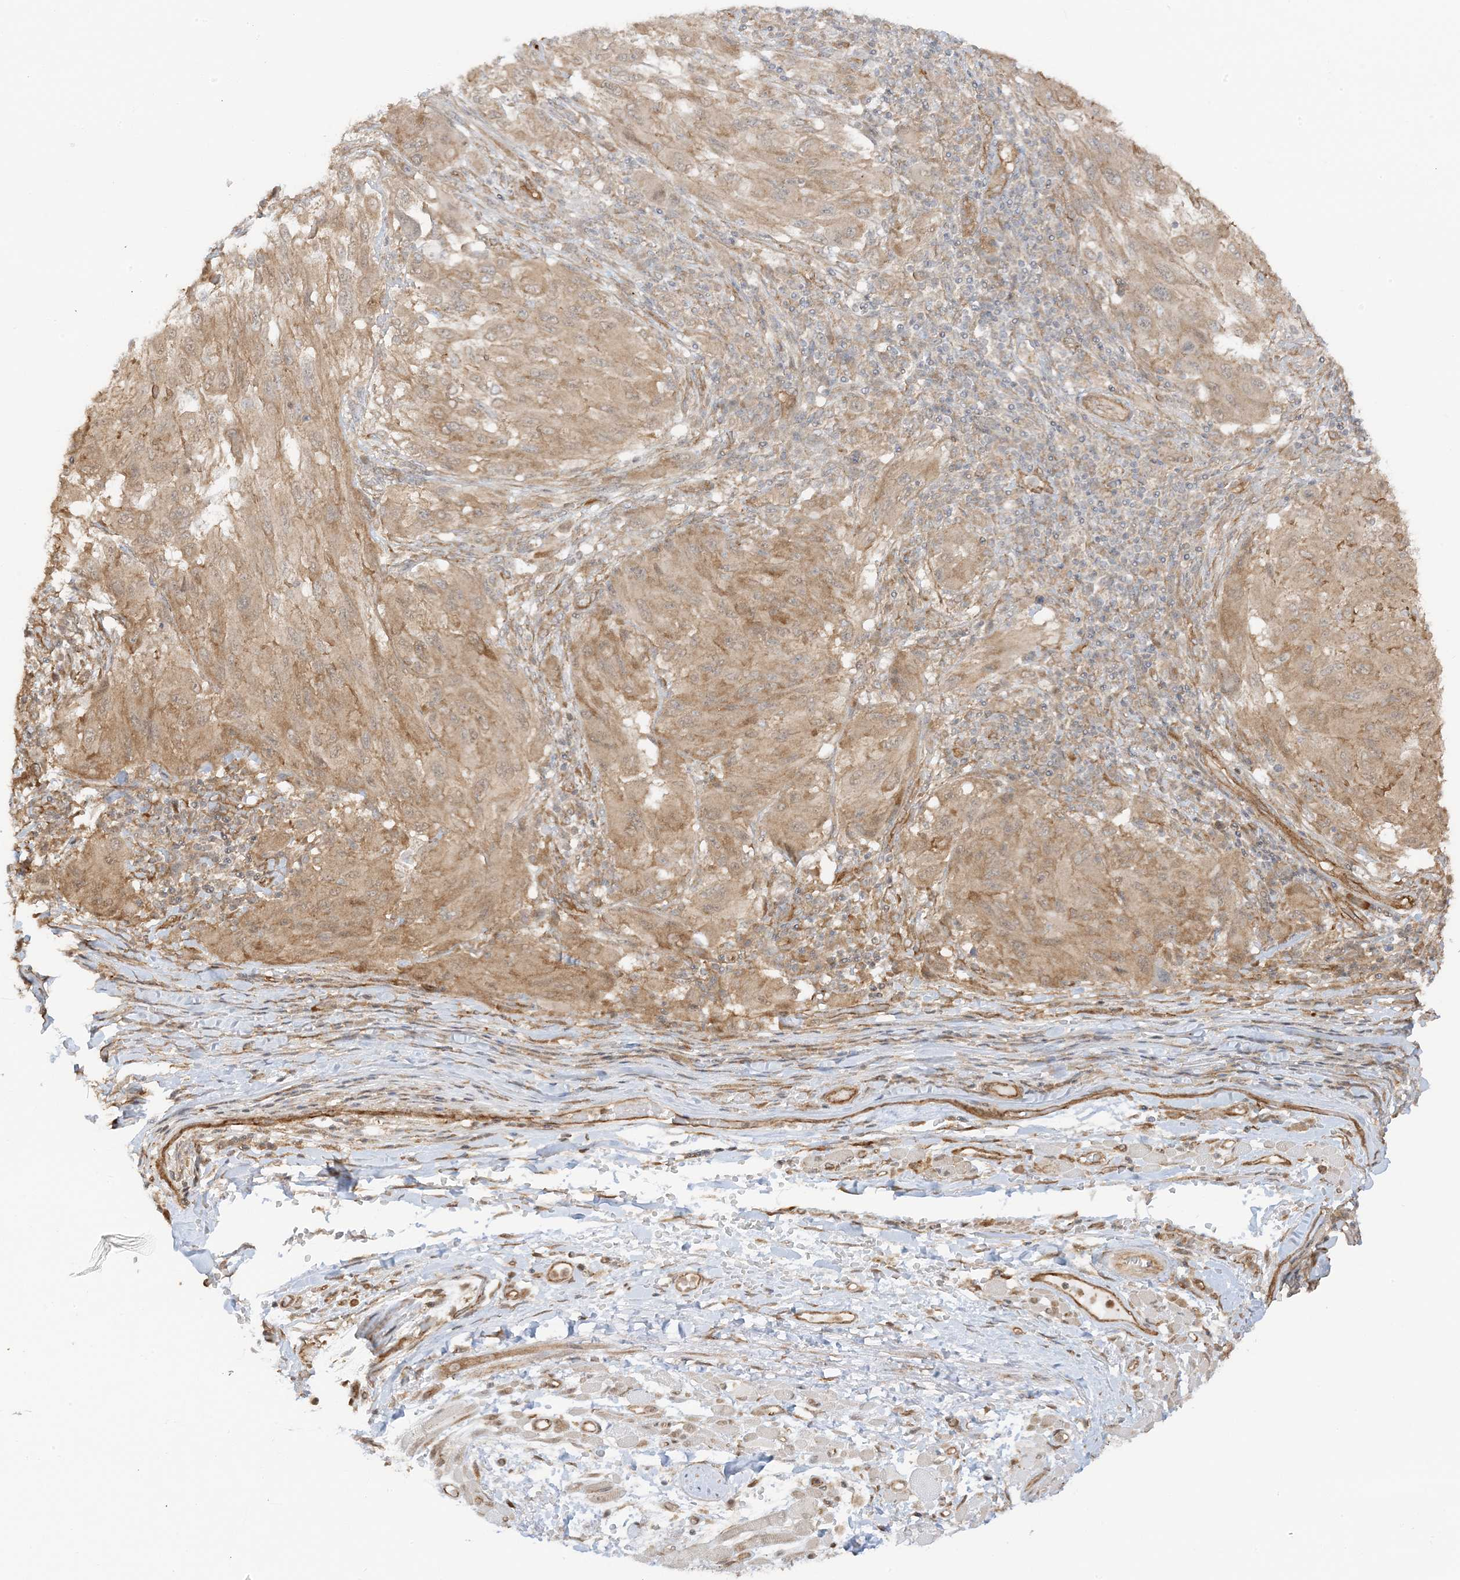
{"staining": {"intensity": "moderate", "quantity": "25%-75%", "location": "cytoplasmic/membranous"}, "tissue": "melanoma", "cell_type": "Tumor cells", "image_type": "cancer", "snomed": [{"axis": "morphology", "description": "Malignant melanoma, NOS"}, {"axis": "topography", "description": "Skin"}], "caption": "Immunohistochemistry (IHC) micrograph of human melanoma stained for a protein (brown), which demonstrates medium levels of moderate cytoplasmic/membranous expression in approximately 25%-75% of tumor cells.", "gene": "UBAP2L", "patient": {"sex": "female", "age": 91}}